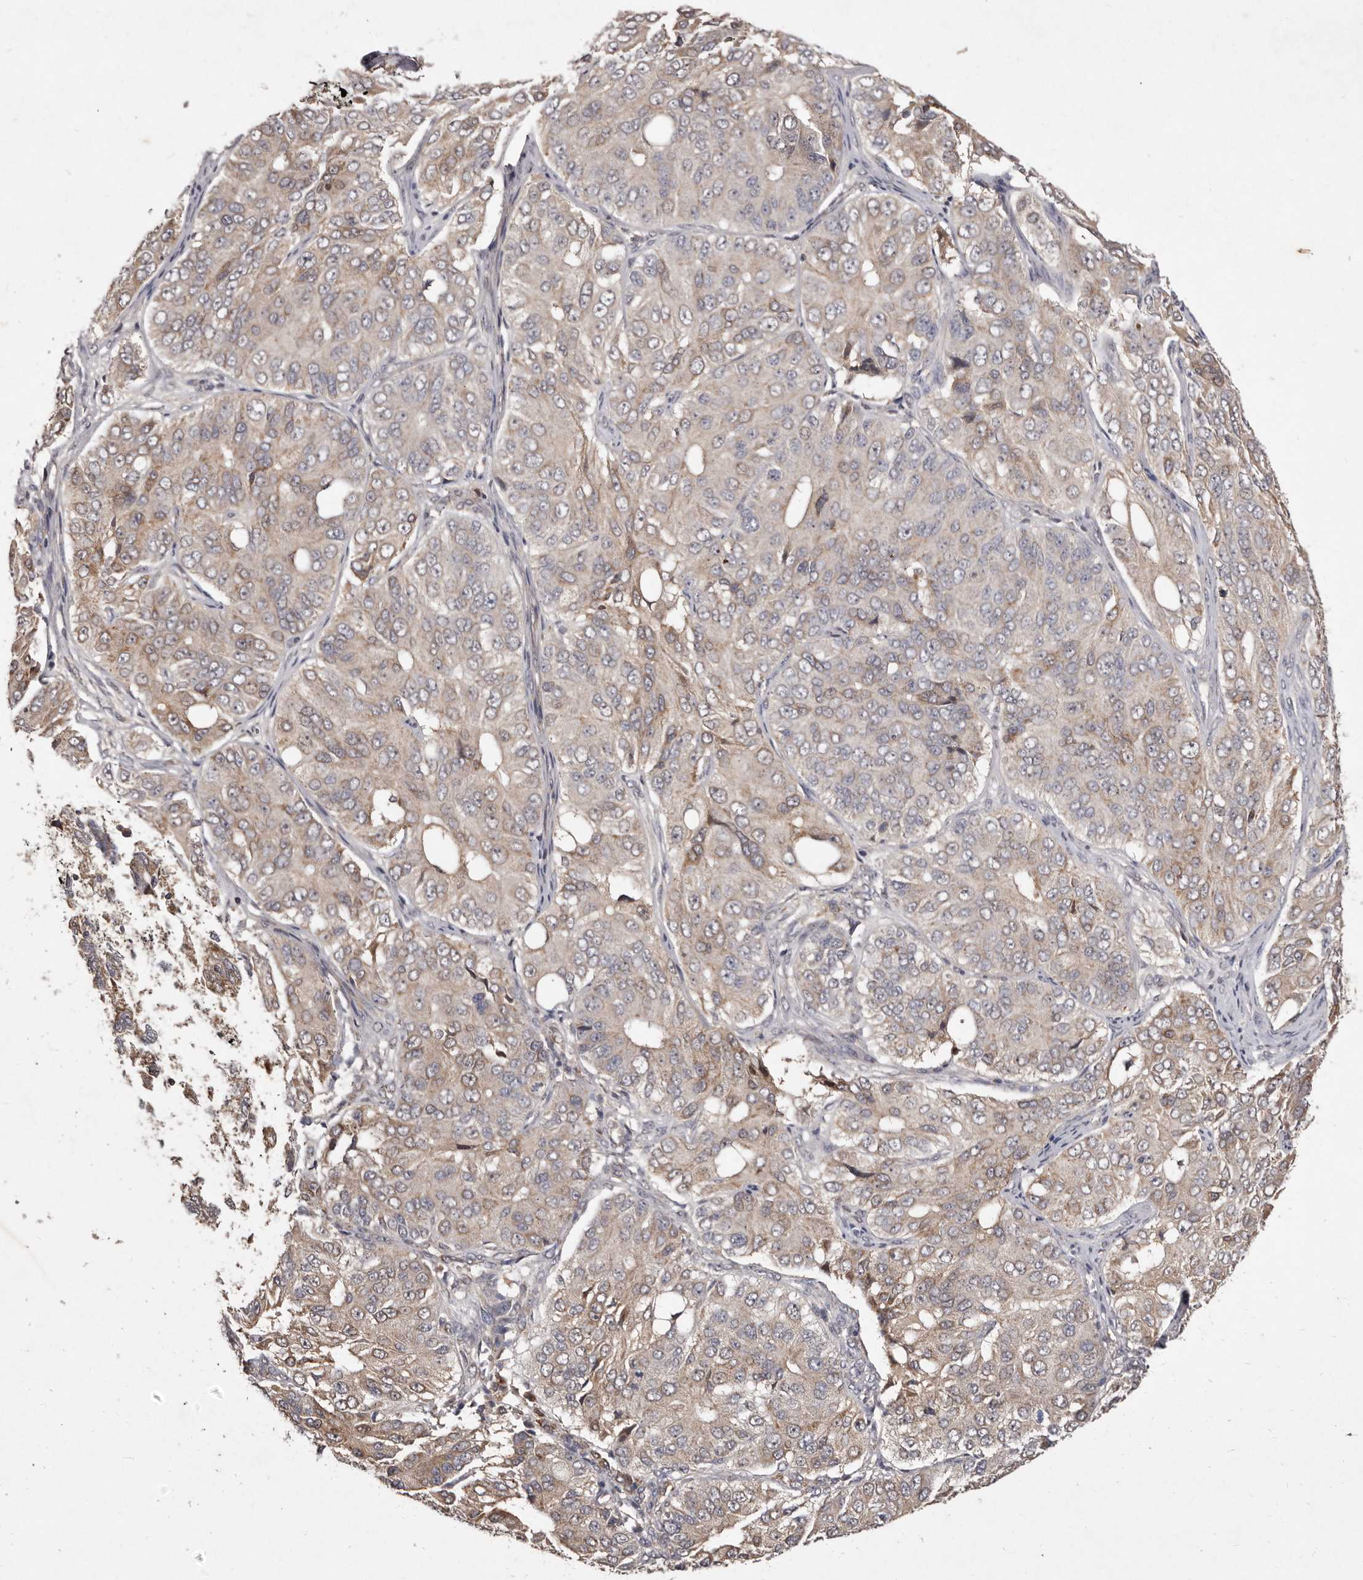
{"staining": {"intensity": "weak", "quantity": ">75%", "location": "cytoplasmic/membranous"}, "tissue": "ovarian cancer", "cell_type": "Tumor cells", "image_type": "cancer", "snomed": [{"axis": "morphology", "description": "Carcinoma, endometroid"}, {"axis": "topography", "description": "Ovary"}], "caption": "Immunohistochemistry (IHC) of ovarian endometroid carcinoma exhibits low levels of weak cytoplasmic/membranous positivity in about >75% of tumor cells.", "gene": "FLAD1", "patient": {"sex": "female", "age": 51}}